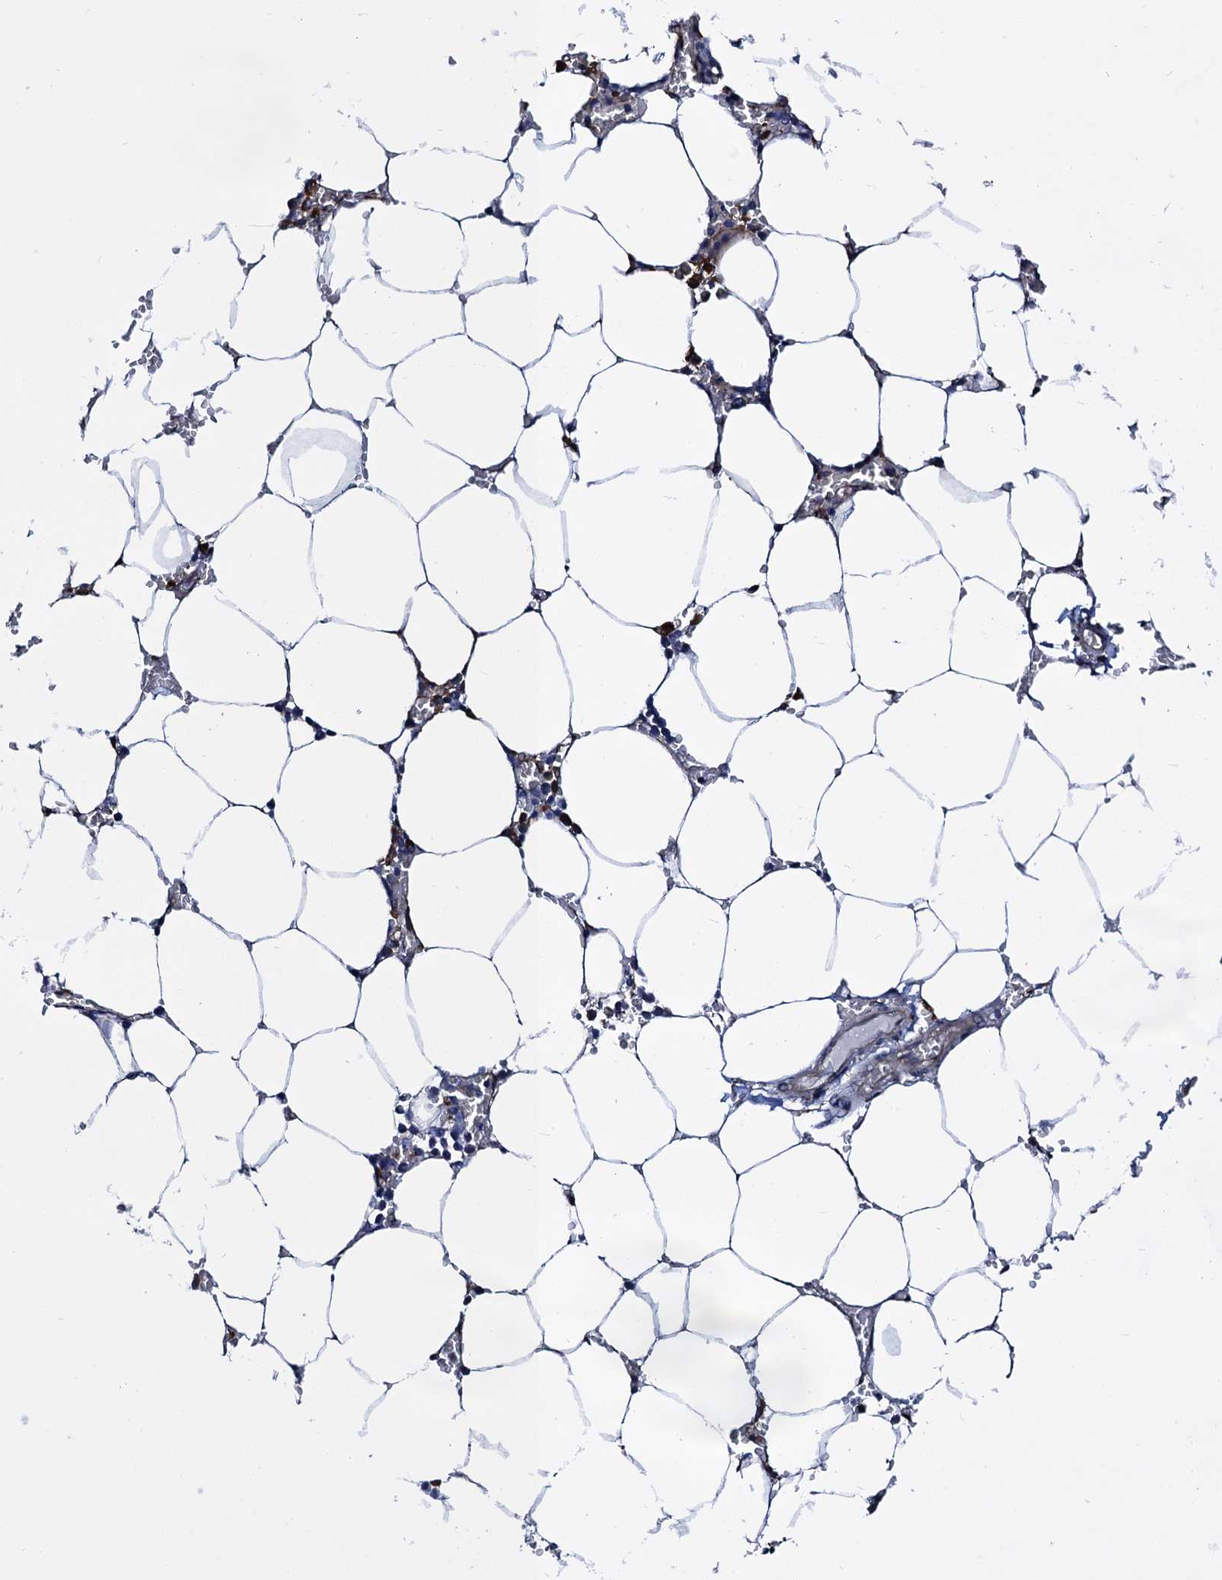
{"staining": {"intensity": "moderate", "quantity": "<25%", "location": "cytoplasmic/membranous"}, "tissue": "bone marrow", "cell_type": "Hematopoietic cells", "image_type": "normal", "snomed": [{"axis": "morphology", "description": "Normal tissue, NOS"}, {"axis": "topography", "description": "Bone marrow"}], "caption": "Immunohistochemical staining of normal human bone marrow shows moderate cytoplasmic/membranous protein staining in approximately <25% of hematopoietic cells.", "gene": "PGLS", "patient": {"sex": "male", "age": 70}}